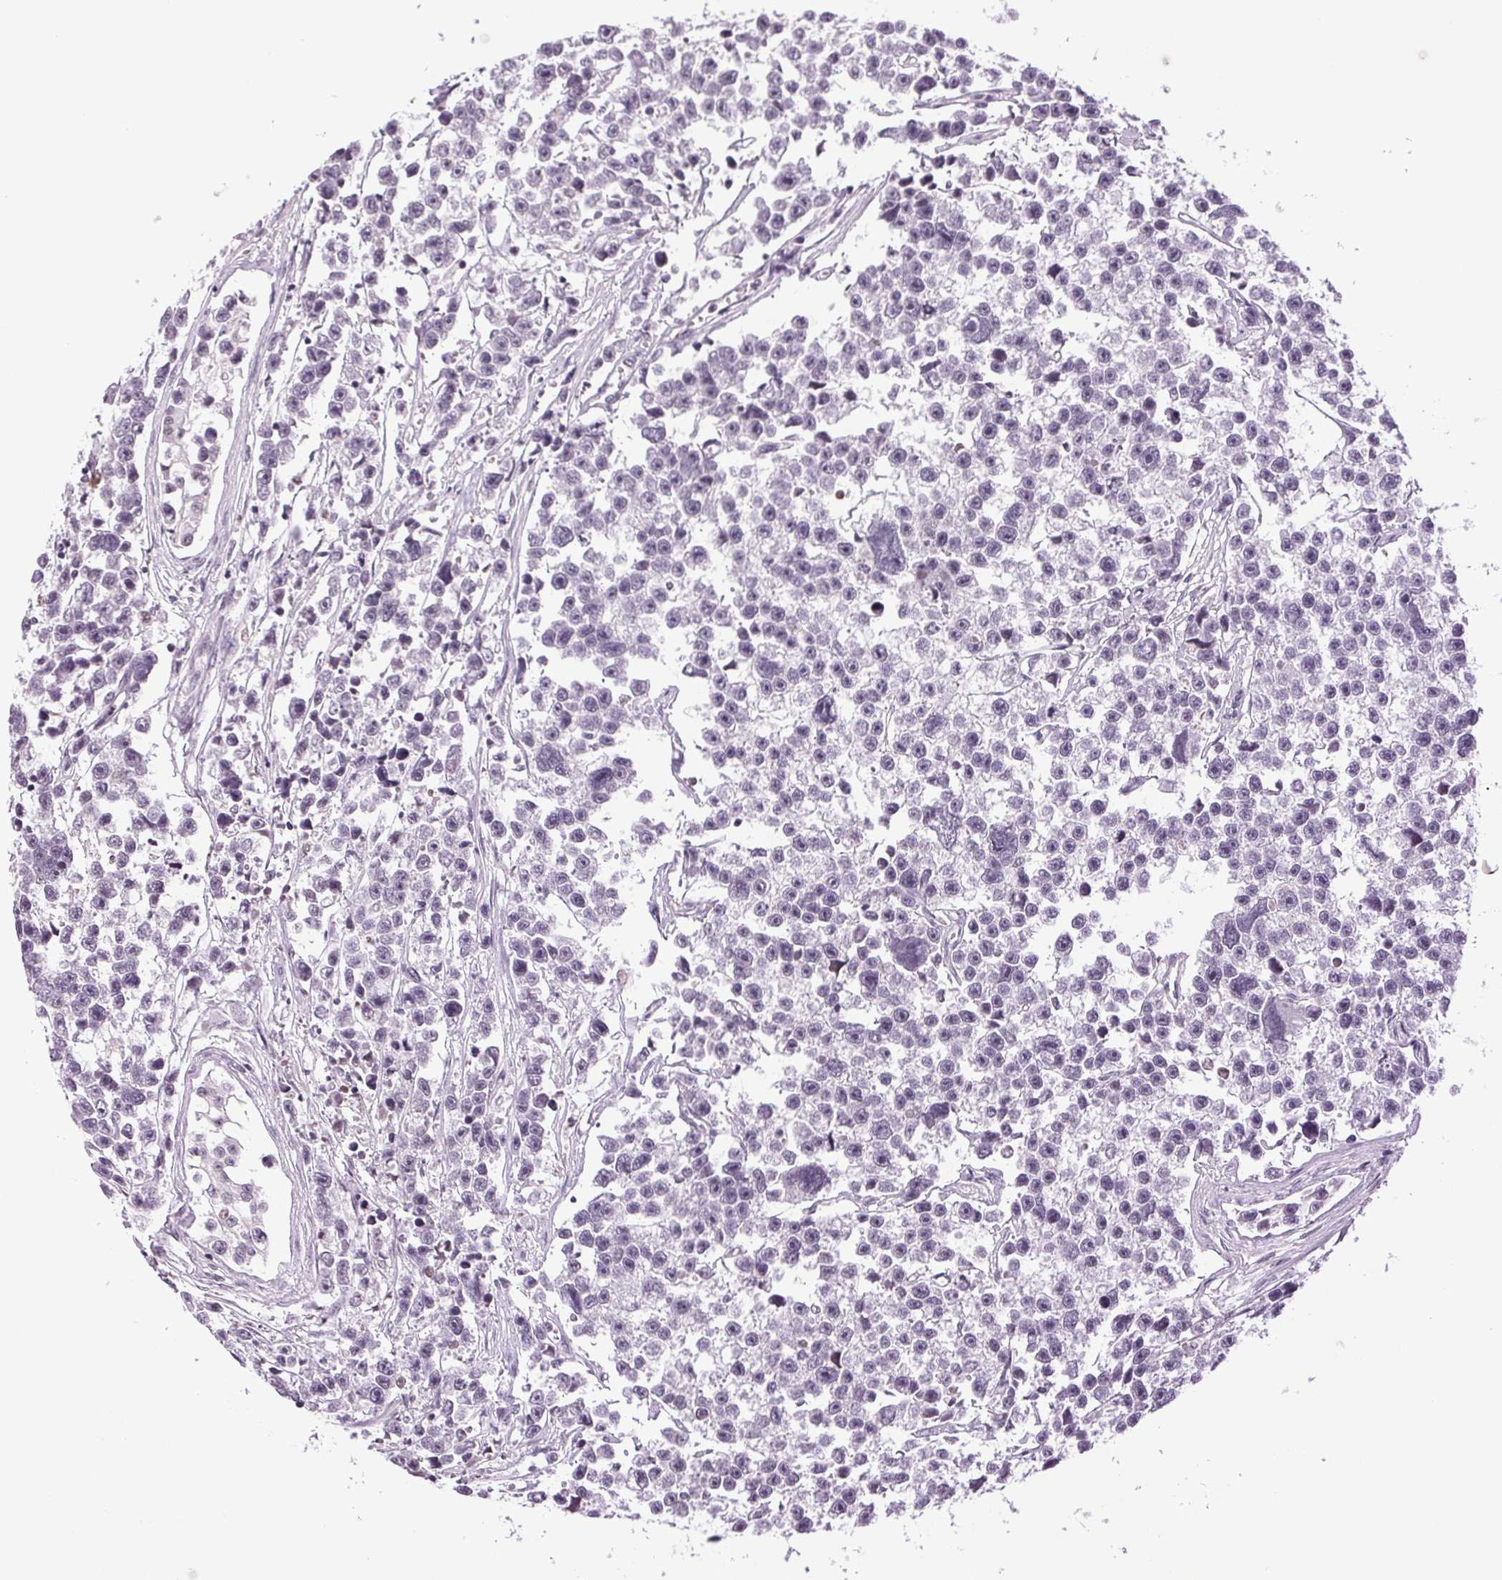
{"staining": {"intensity": "negative", "quantity": "none", "location": "none"}, "tissue": "testis cancer", "cell_type": "Tumor cells", "image_type": "cancer", "snomed": [{"axis": "morphology", "description": "Seminoma, NOS"}, {"axis": "topography", "description": "Testis"}], "caption": "There is no significant staining in tumor cells of seminoma (testis). (DAB (3,3'-diaminobenzidine) immunohistochemistry, high magnification).", "gene": "TNNT3", "patient": {"sex": "male", "age": 26}}